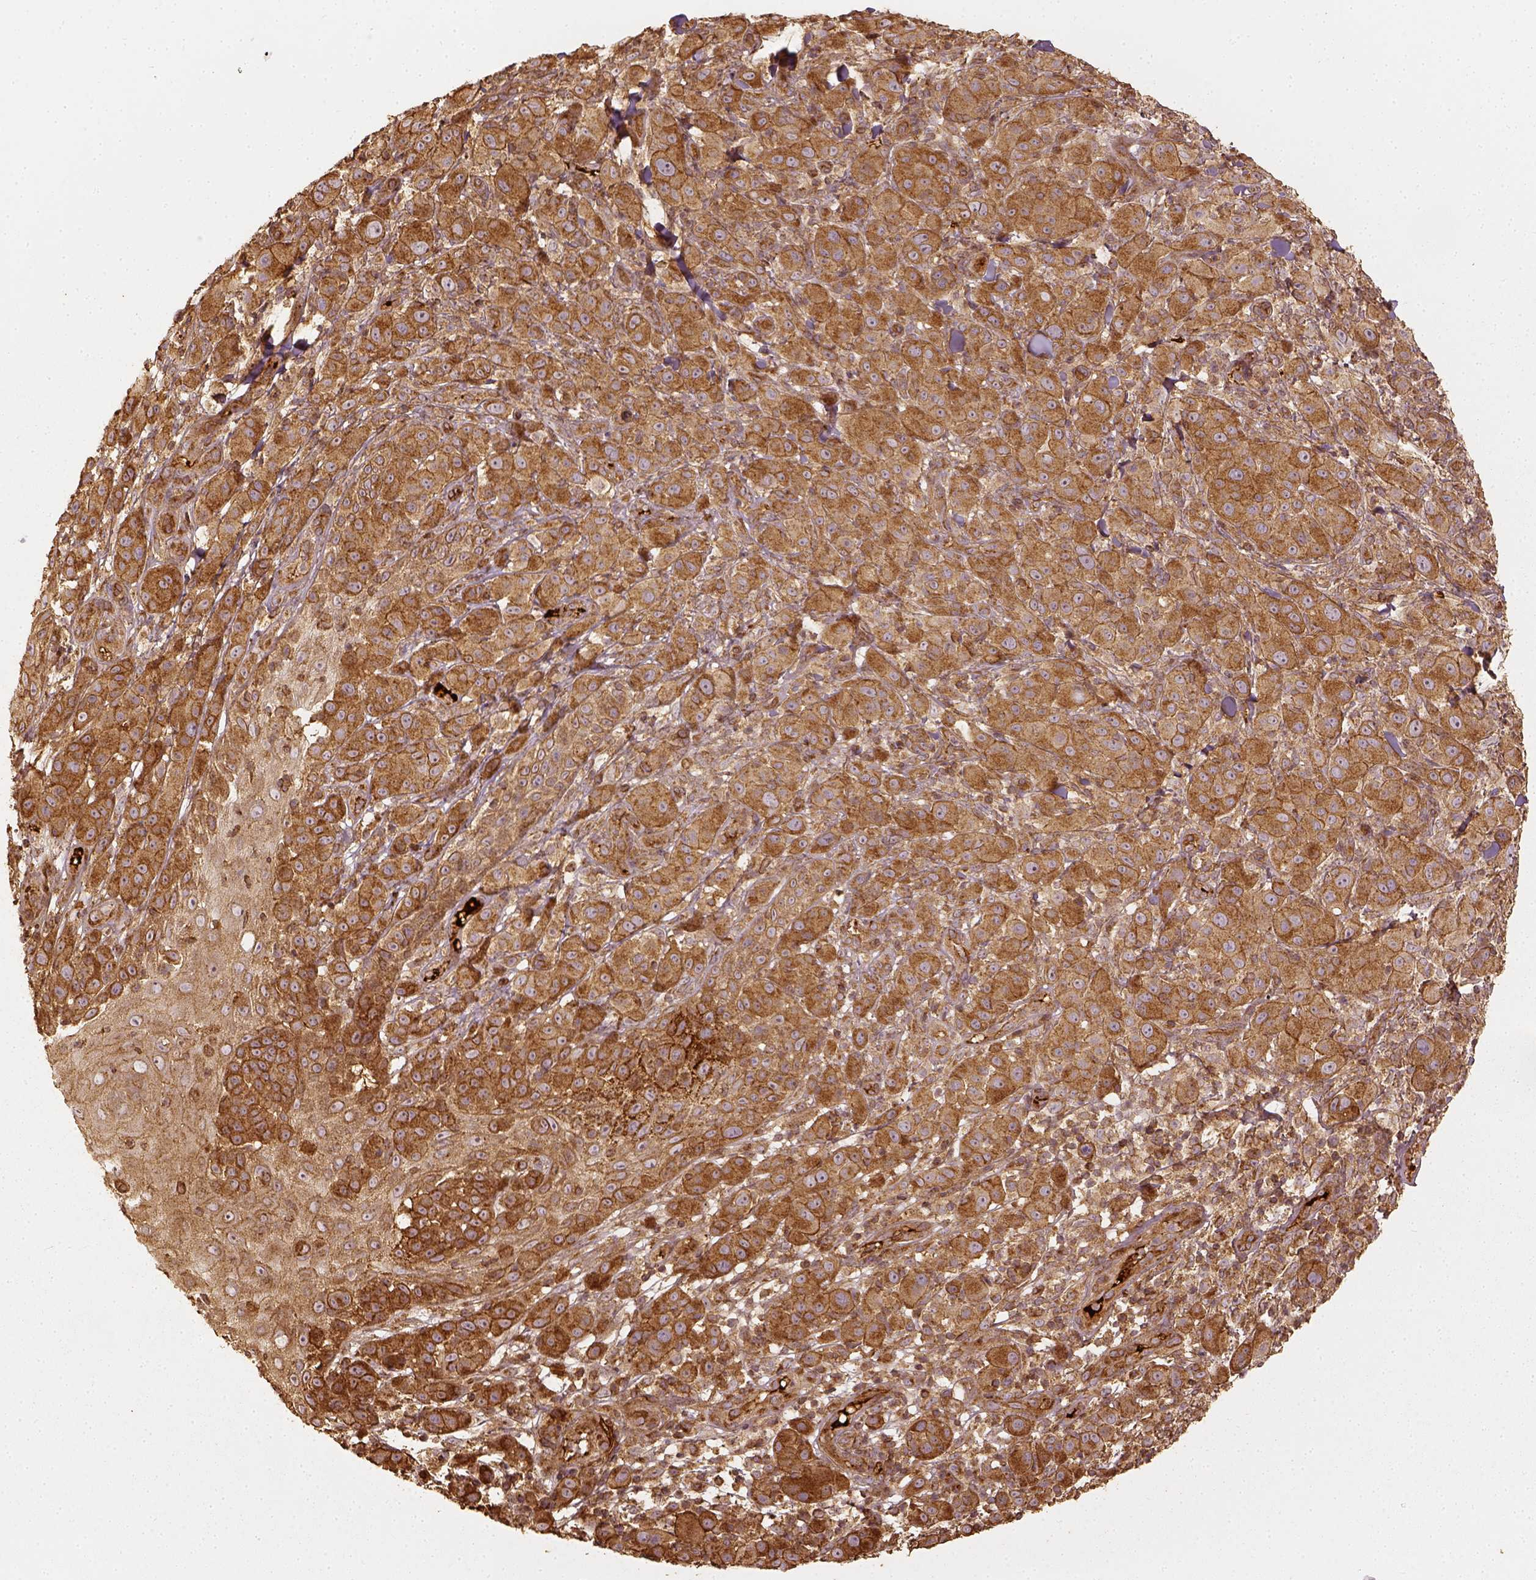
{"staining": {"intensity": "moderate", "quantity": ">75%", "location": "cytoplasmic/membranous"}, "tissue": "melanoma", "cell_type": "Tumor cells", "image_type": "cancer", "snomed": [{"axis": "morphology", "description": "Malignant melanoma, NOS"}, {"axis": "topography", "description": "Skin"}], "caption": "Human malignant melanoma stained with a protein marker reveals moderate staining in tumor cells.", "gene": "VEGFA", "patient": {"sex": "female", "age": 87}}